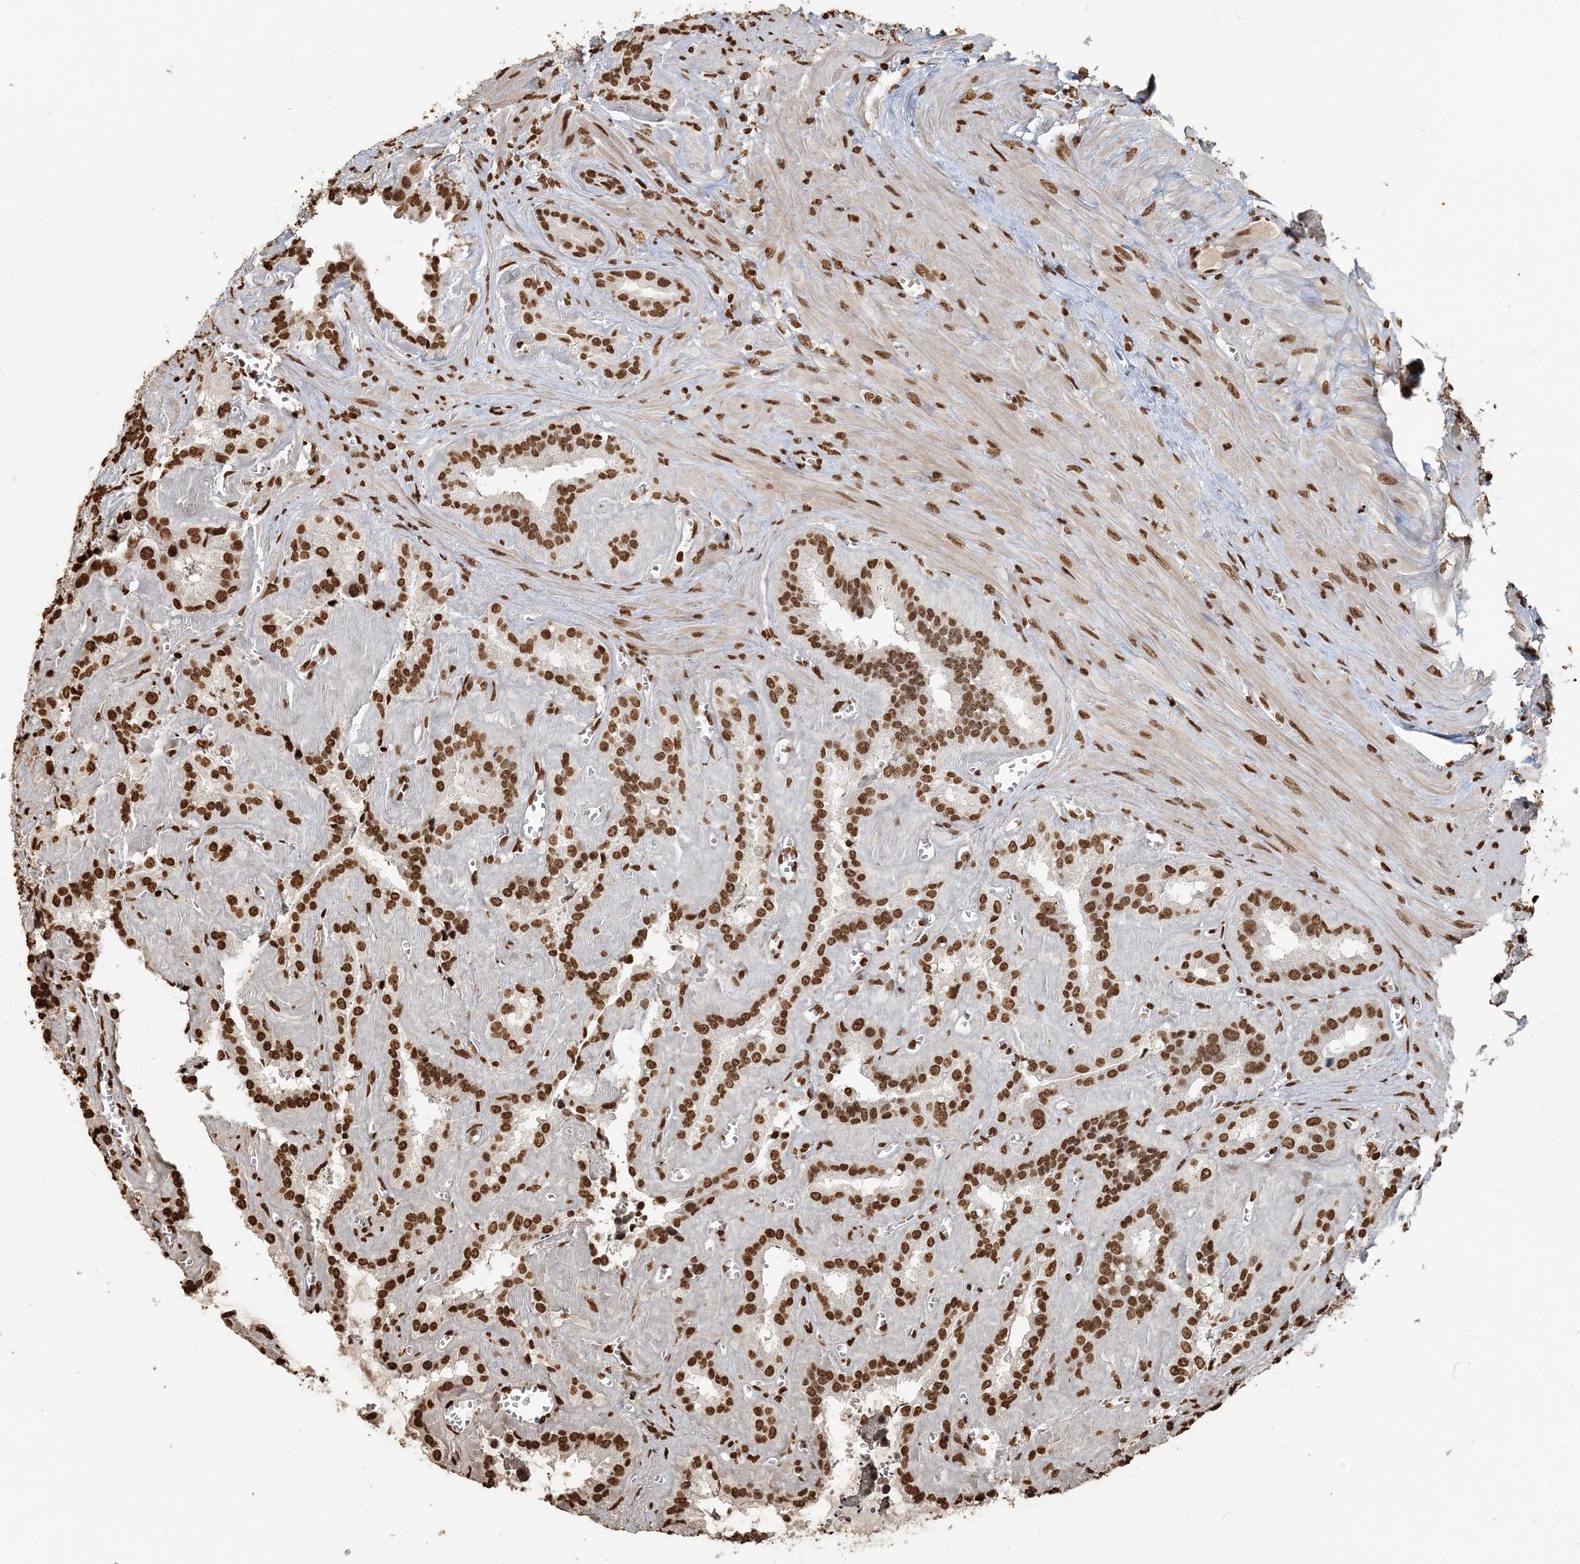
{"staining": {"intensity": "strong", "quantity": ">75%", "location": "nuclear"}, "tissue": "seminal vesicle", "cell_type": "Glandular cells", "image_type": "normal", "snomed": [{"axis": "morphology", "description": "Normal tissue, NOS"}, {"axis": "topography", "description": "Prostate"}, {"axis": "topography", "description": "Seminal veicle"}], "caption": "Seminal vesicle stained with DAB IHC displays high levels of strong nuclear positivity in approximately >75% of glandular cells.", "gene": "H3", "patient": {"sex": "male", "age": 59}}